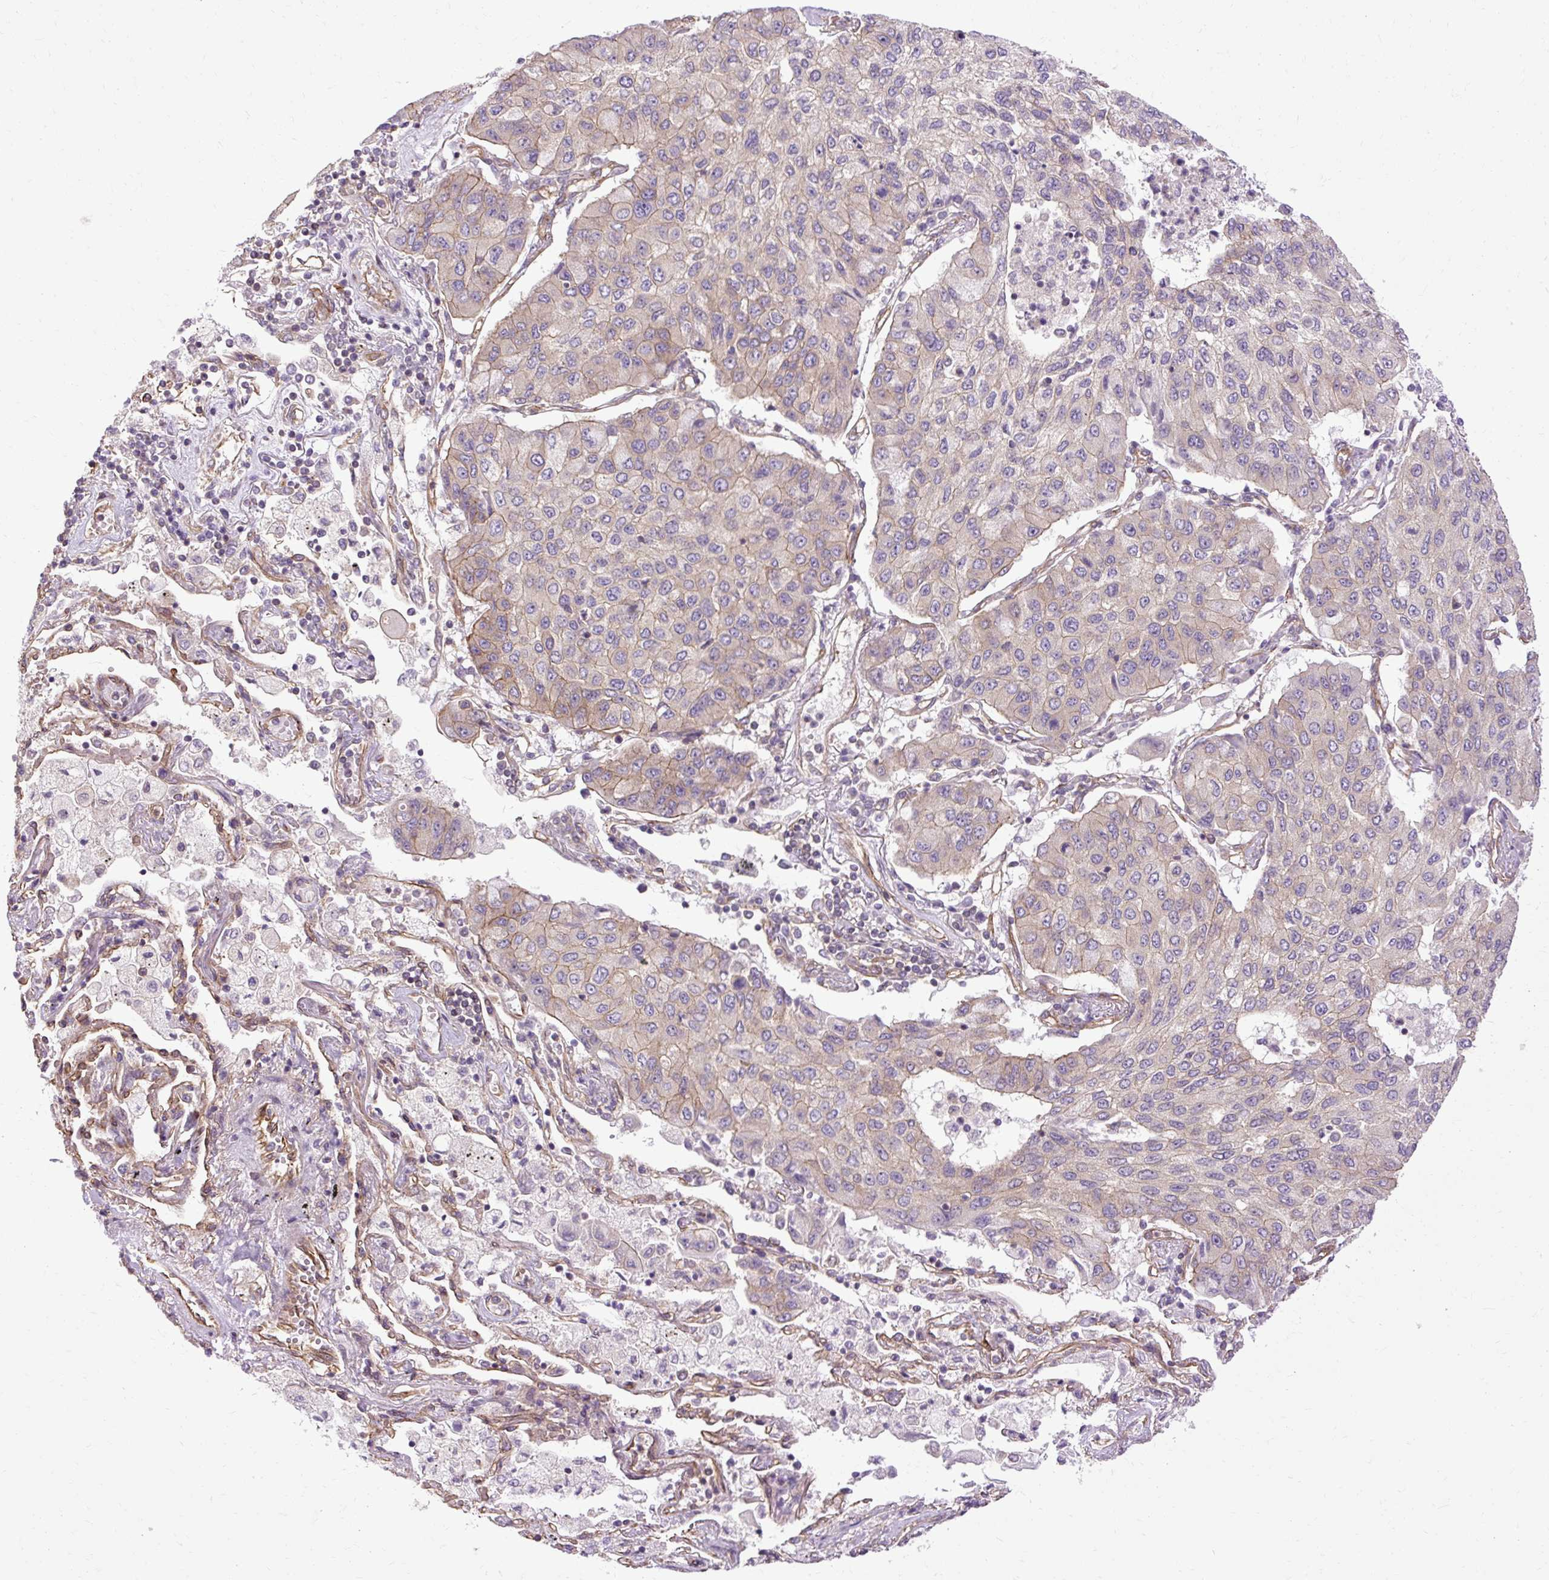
{"staining": {"intensity": "negative", "quantity": "none", "location": "none"}, "tissue": "lung cancer", "cell_type": "Tumor cells", "image_type": "cancer", "snomed": [{"axis": "morphology", "description": "Squamous cell carcinoma, NOS"}, {"axis": "topography", "description": "Lung"}], "caption": "Tumor cells are negative for brown protein staining in lung squamous cell carcinoma. Brightfield microscopy of IHC stained with DAB (3,3'-diaminobenzidine) (brown) and hematoxylin (blue), captured at high magnification.", "gene": "CCDC93", "patient": {"sex": "male", "age": 74}}